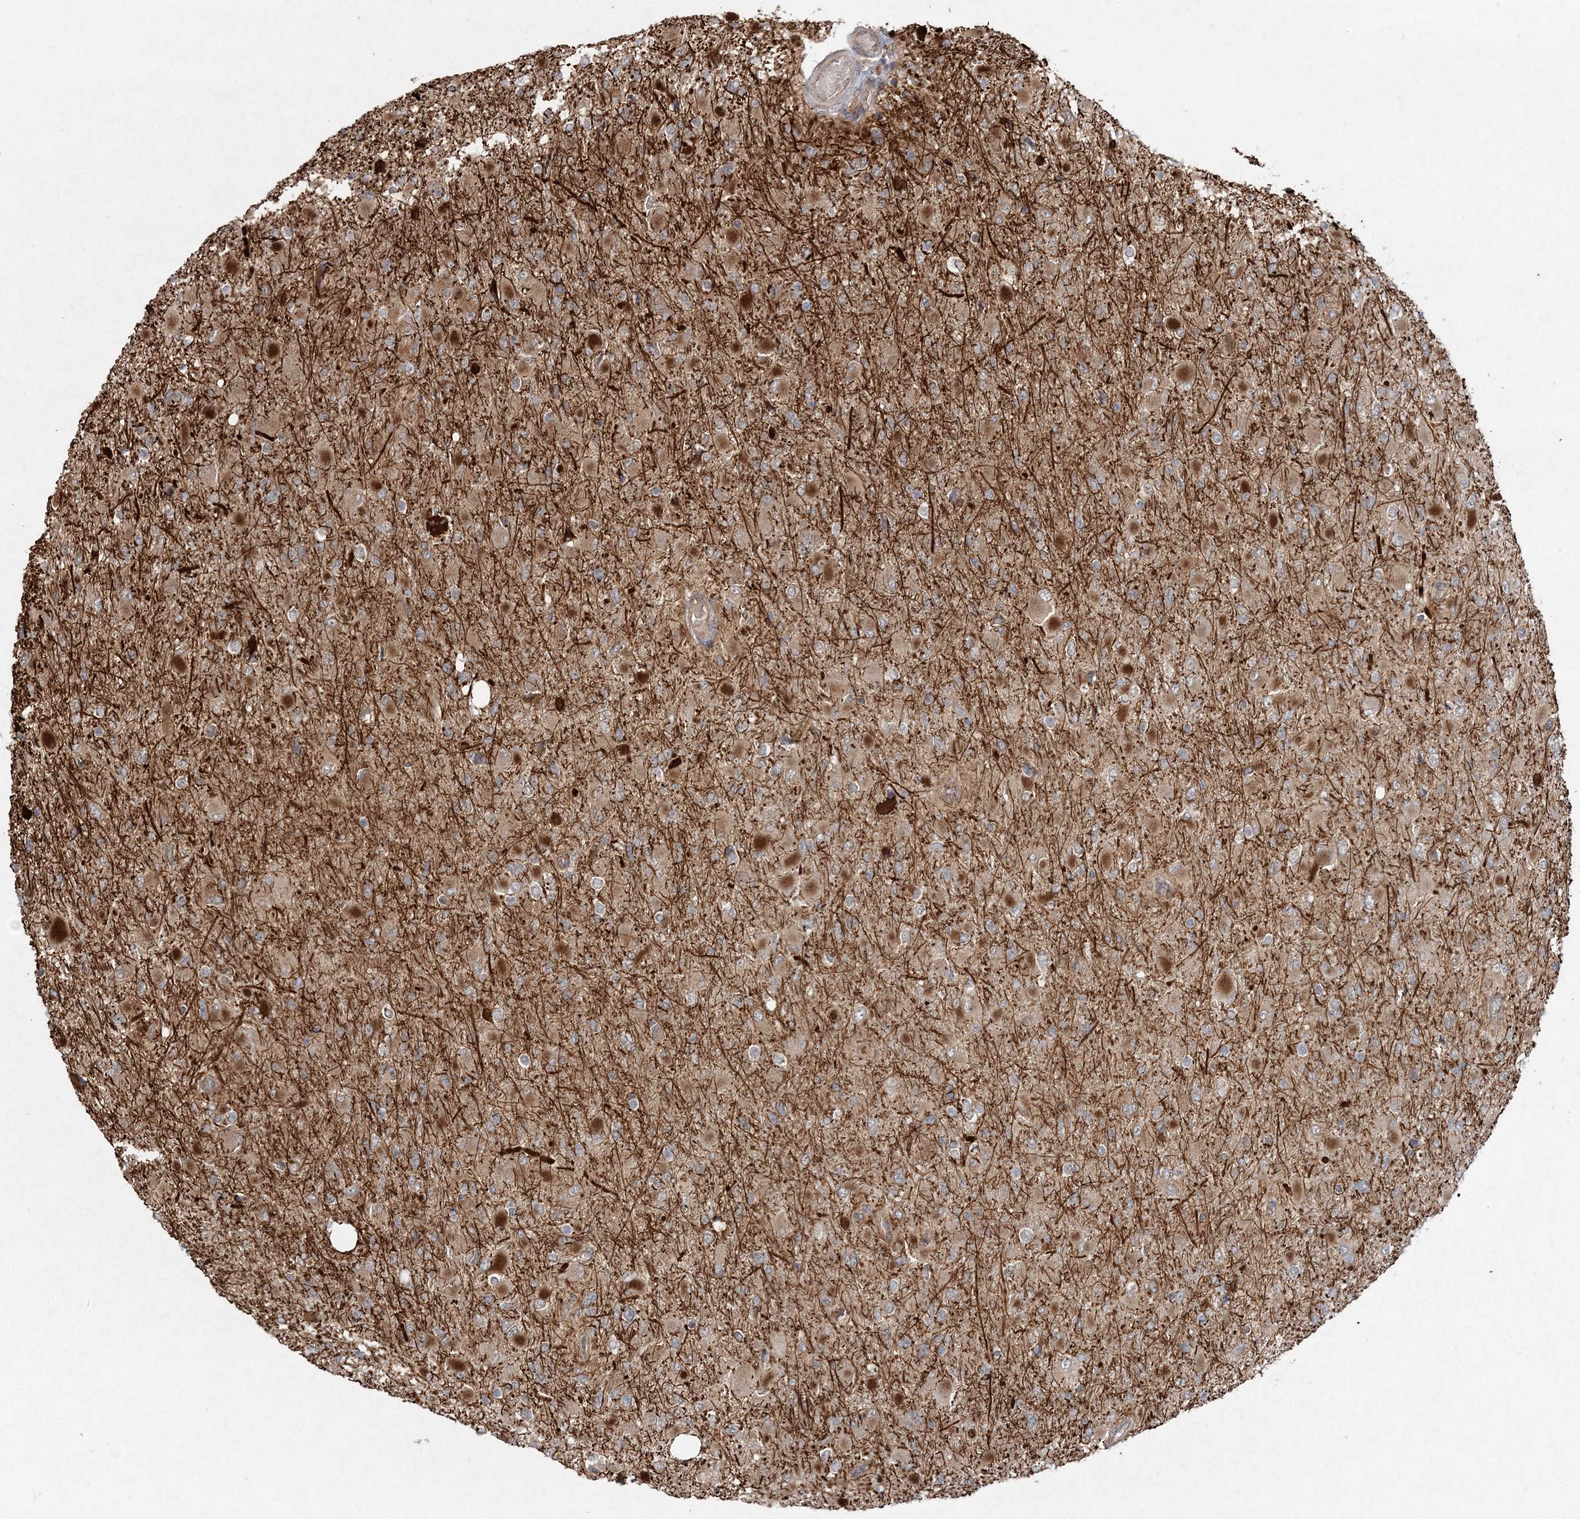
{"staining": {"intensity": "negative", "quantity": "none", "location": "none"}, "tissue": "glioma", "cell_type": "Tumor cells", "image_type": "cancer", "snomed": [{"axis": "morphology", "description": "Glioma, malignant, High grade"}, {"axis": "topography", "description": "Cerebral cortex"}], "caption": "Immunohistochemistry of glioma exhibits no positivity in tumor cells.", "gene": "SPRY1", "patient": {"sex": "female", "age": 36}}